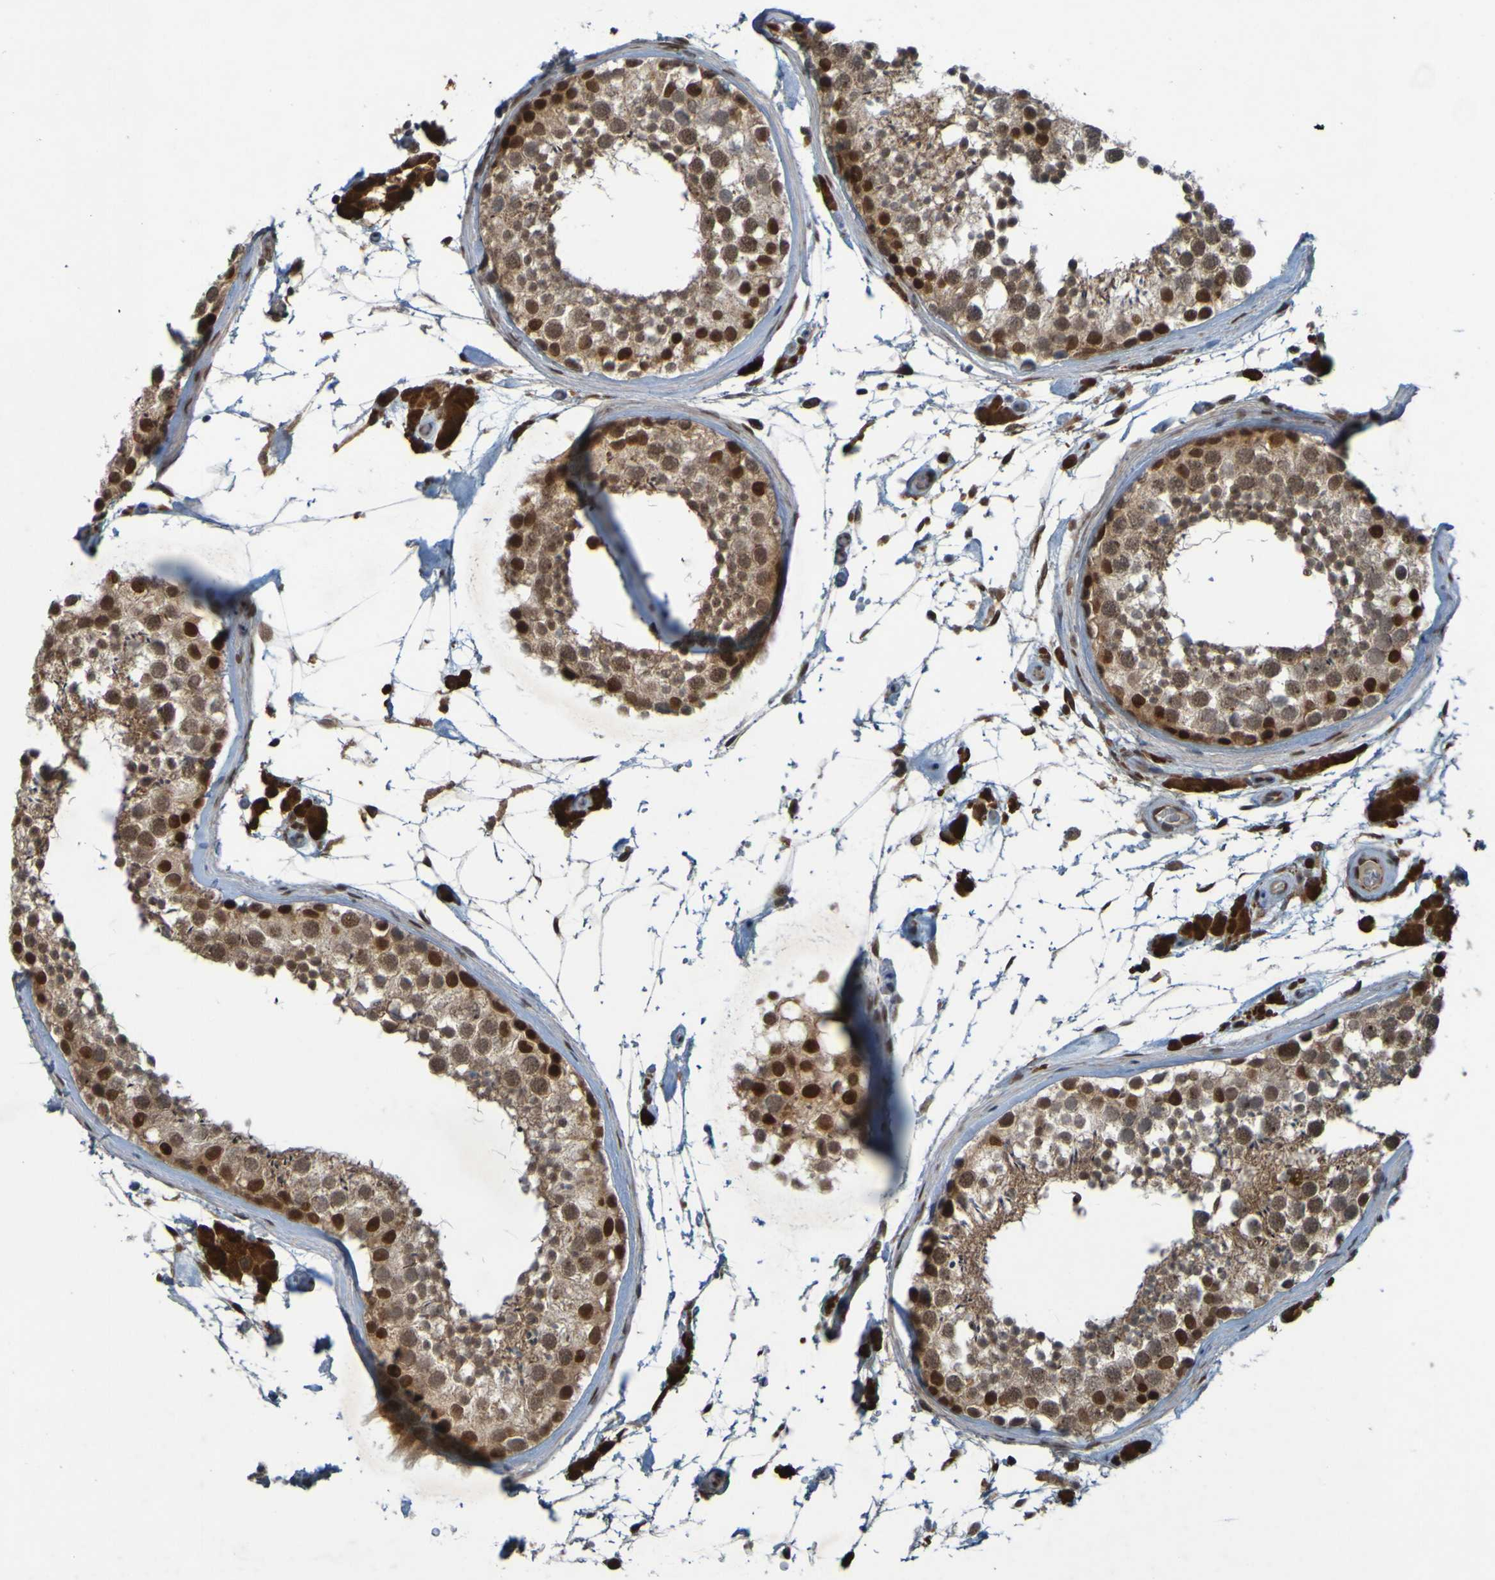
{"staining": {"intensity": "strong", "quantity": "25%-75%", "location": "cytoplasmic/membranous,nuclear"}, "tissue": "testis", "cell_type": "Cells in seminiferous ducts", "image_type": "normal", "snomed": [{"axis": "morphology", "description": "Normal tissue, NOS"}, {"axis": "topography", "description": "Testis"}], "caption": "Immunohistochemical staining of unremarkable human testis exhibits 25%-75% levels of strong cytoplasmic/membranous,nuclear protein positivity in approximately 25%-75% of cells in seminiferous ducts. (DAB (3,3'-diaminobenzidine) = brown stain, brightfield microscopy at high magnification).", "gene": "MCPH1", "patient": {"sex": "male", "age": 46}}